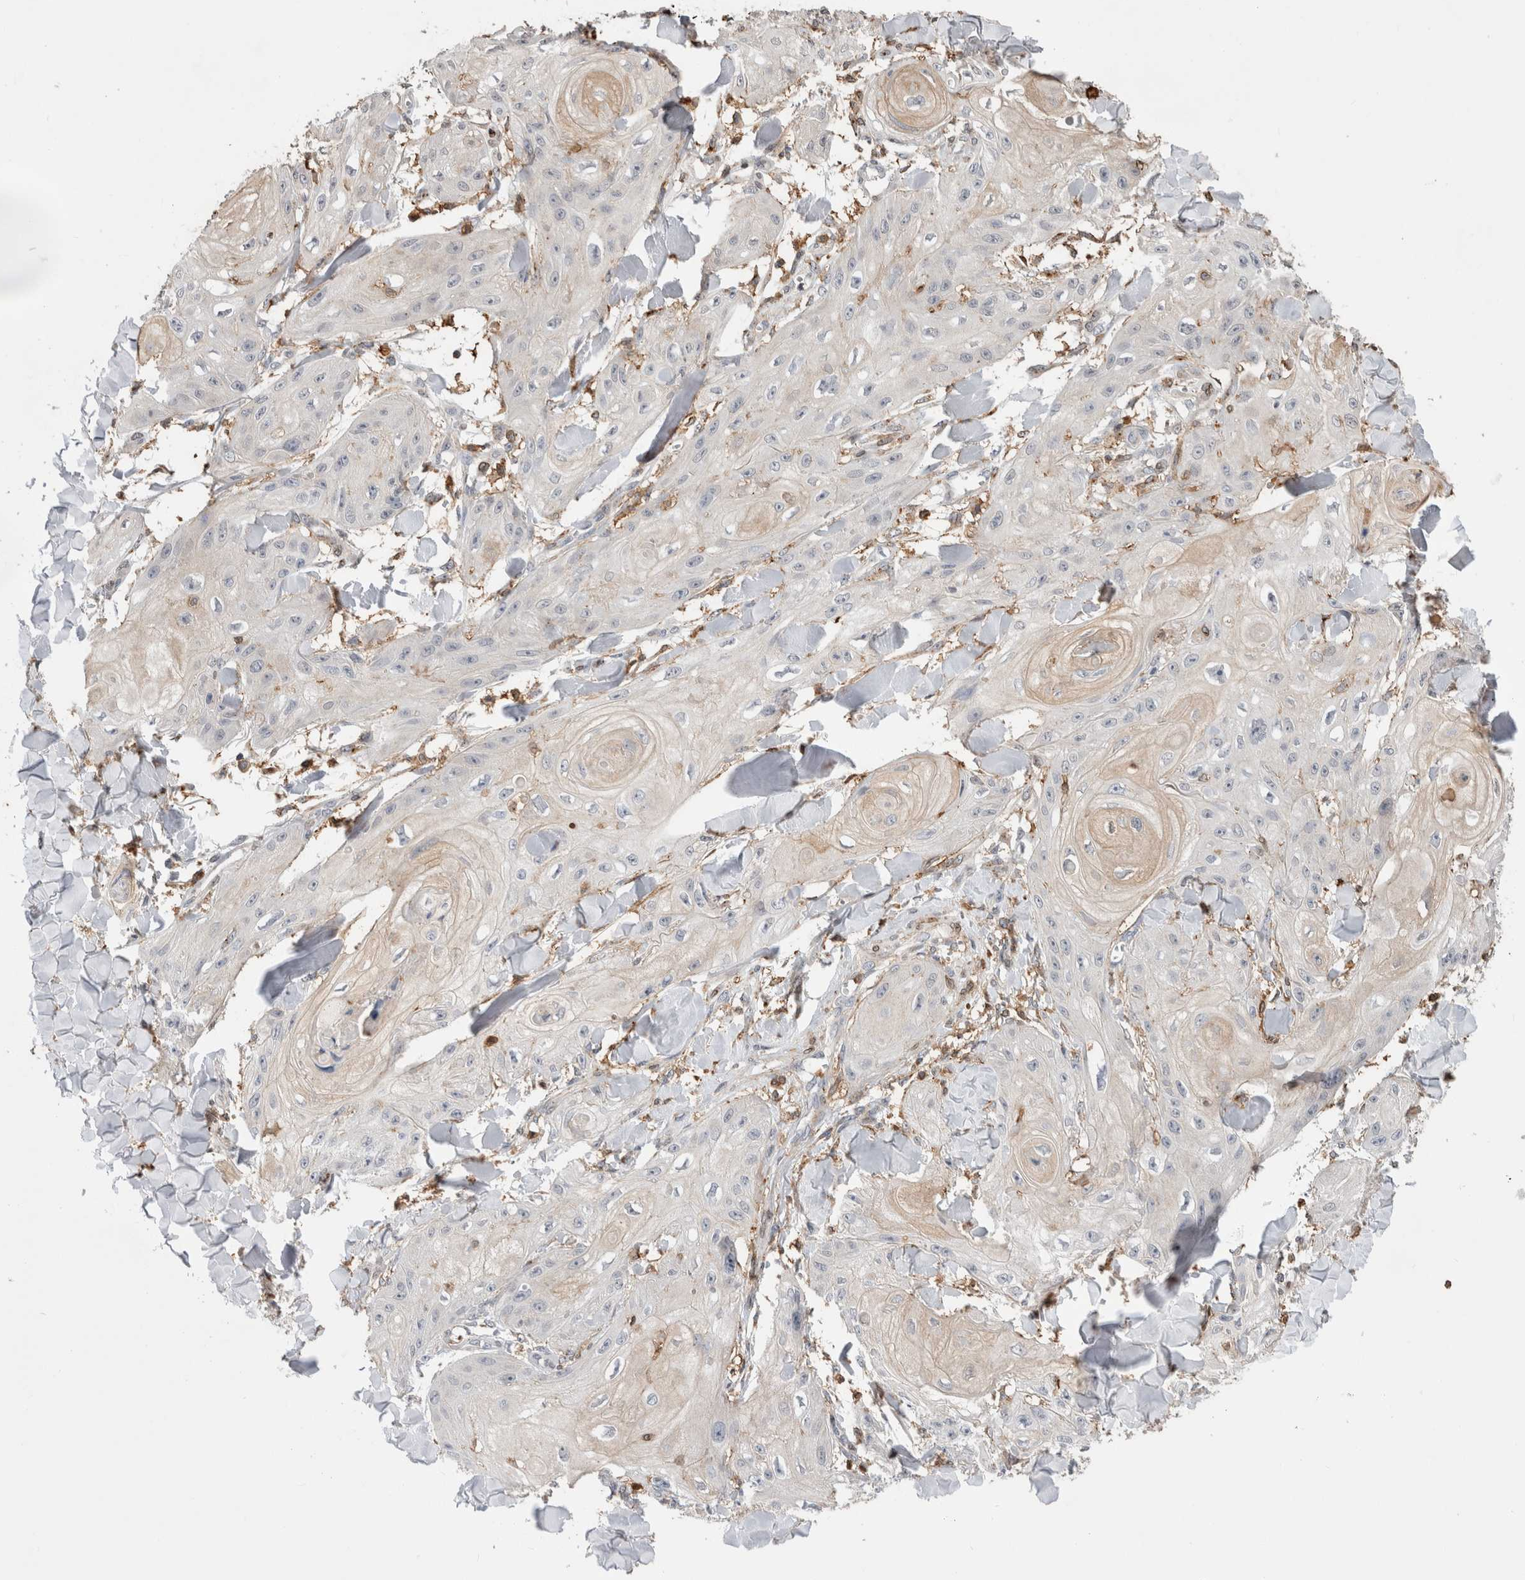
{"staining": {"intensity": "weak", "quantity": "<25%", "location": "cytoplasmic/membranous"}, "tissue": "skin cancer", "cell_type": "Tumor cells", "image_type": "cancer", "snomed": [{"axis": "morphology", "description": "Squamous cell carcinoma, NOS"}, {"axis": "topography", "description": "Skin"}], "caption": "The histopathology image displays no staining of tumor cells in skin squamous cell carcinoma.", "gene": "CCDC88B", "patient": {"sex": "male", "age": 74}}